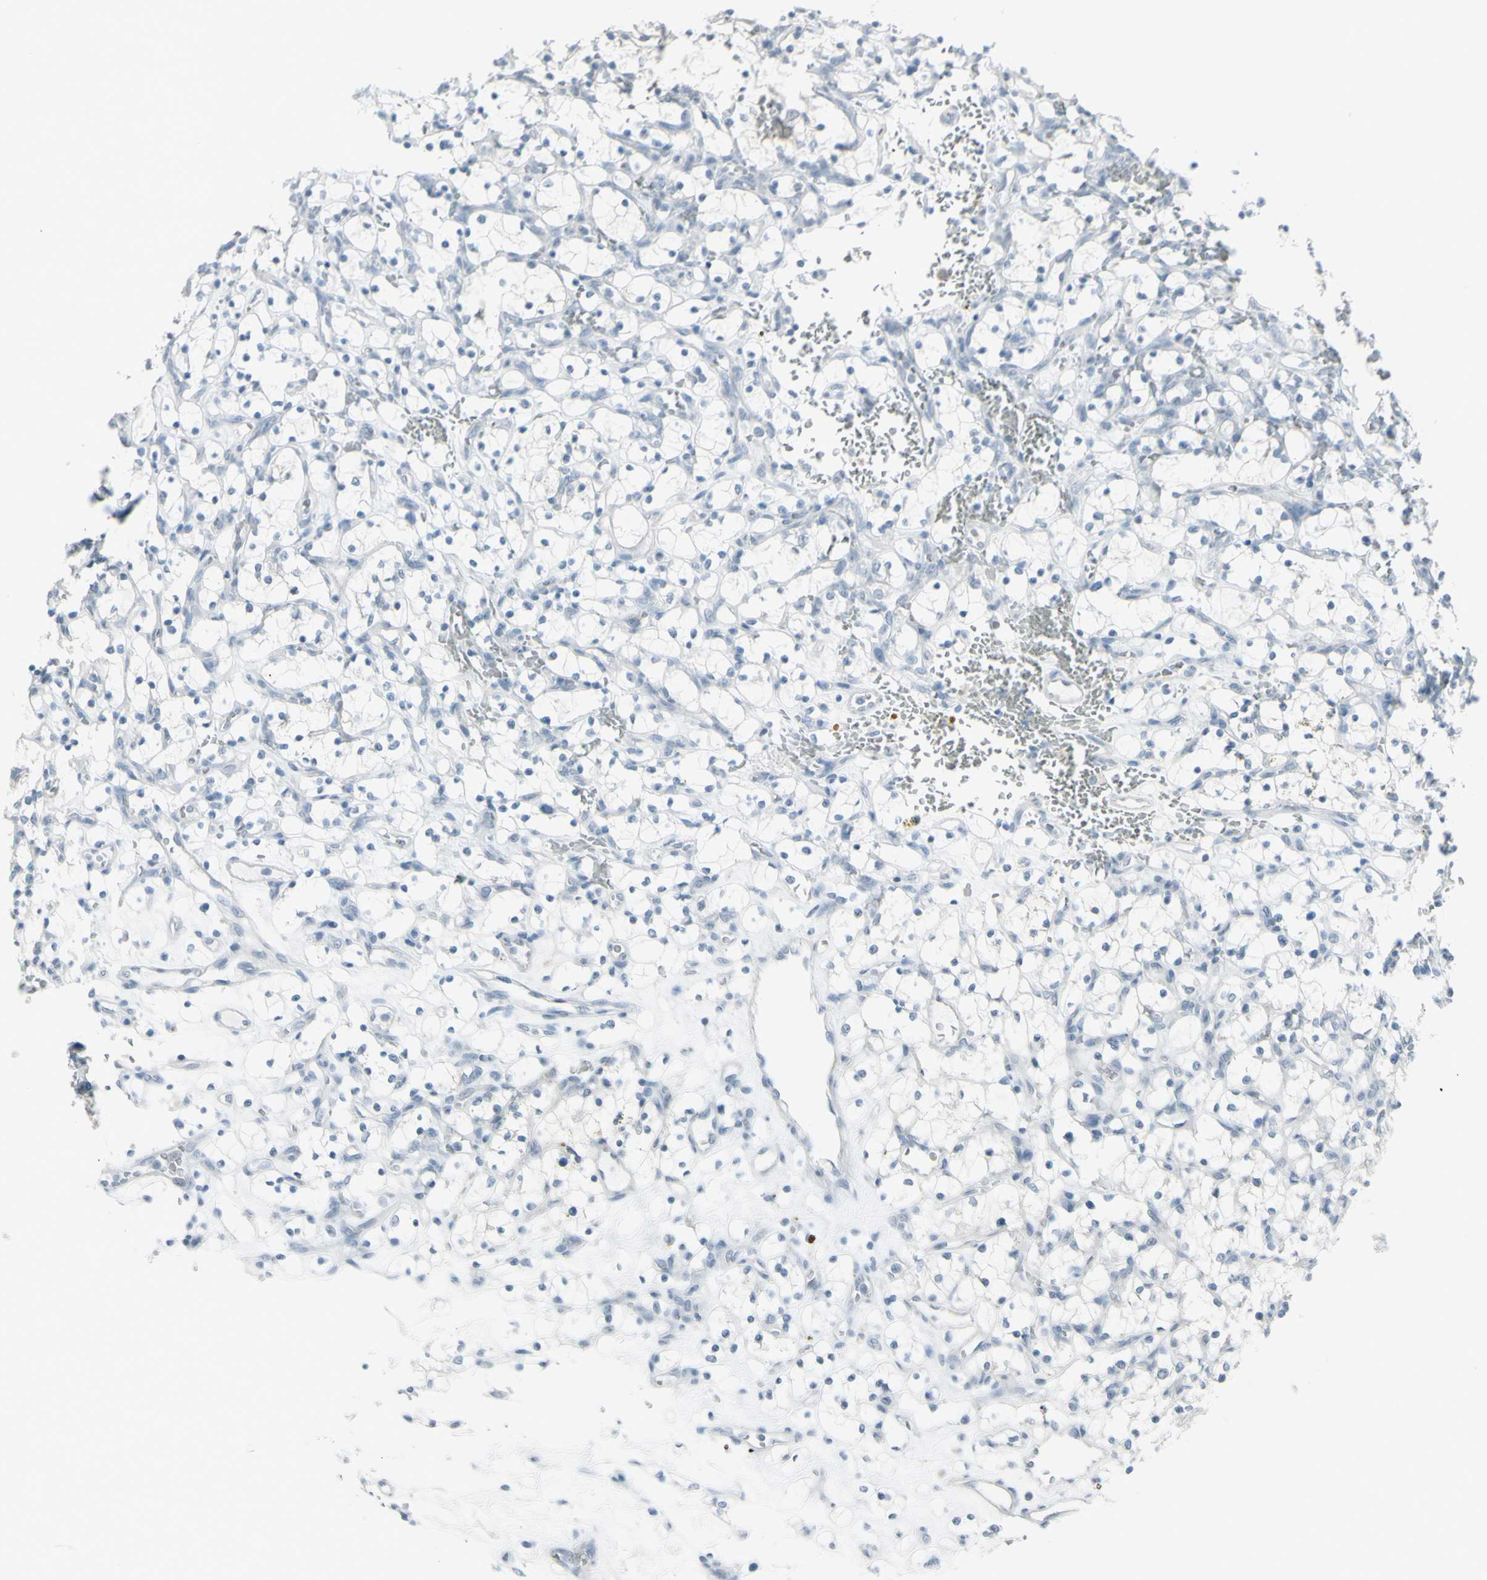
{"staining": {"intensity": "negative", "quantity": "none", "location": "none"}, "tissue": "renal cancer", "cell_type": "Tumor cells", "image_type": "cancer", "snomed": [{"axis": "morphology", "description": "Adenocarcinoma, NOS"}, {"axis": "topography", "description": "Kidney"}], "caption": "Immunohistochemical staining of adenocarcinoma (renal) exhibits no significant expression in tumor cells. Brightfield microscopy of IHC stained with DAB (brown) and hematoxylin (blue), captured at high magnification.", "gene": "RAB3A", "patient": {"sex": "female", "age": 69}}